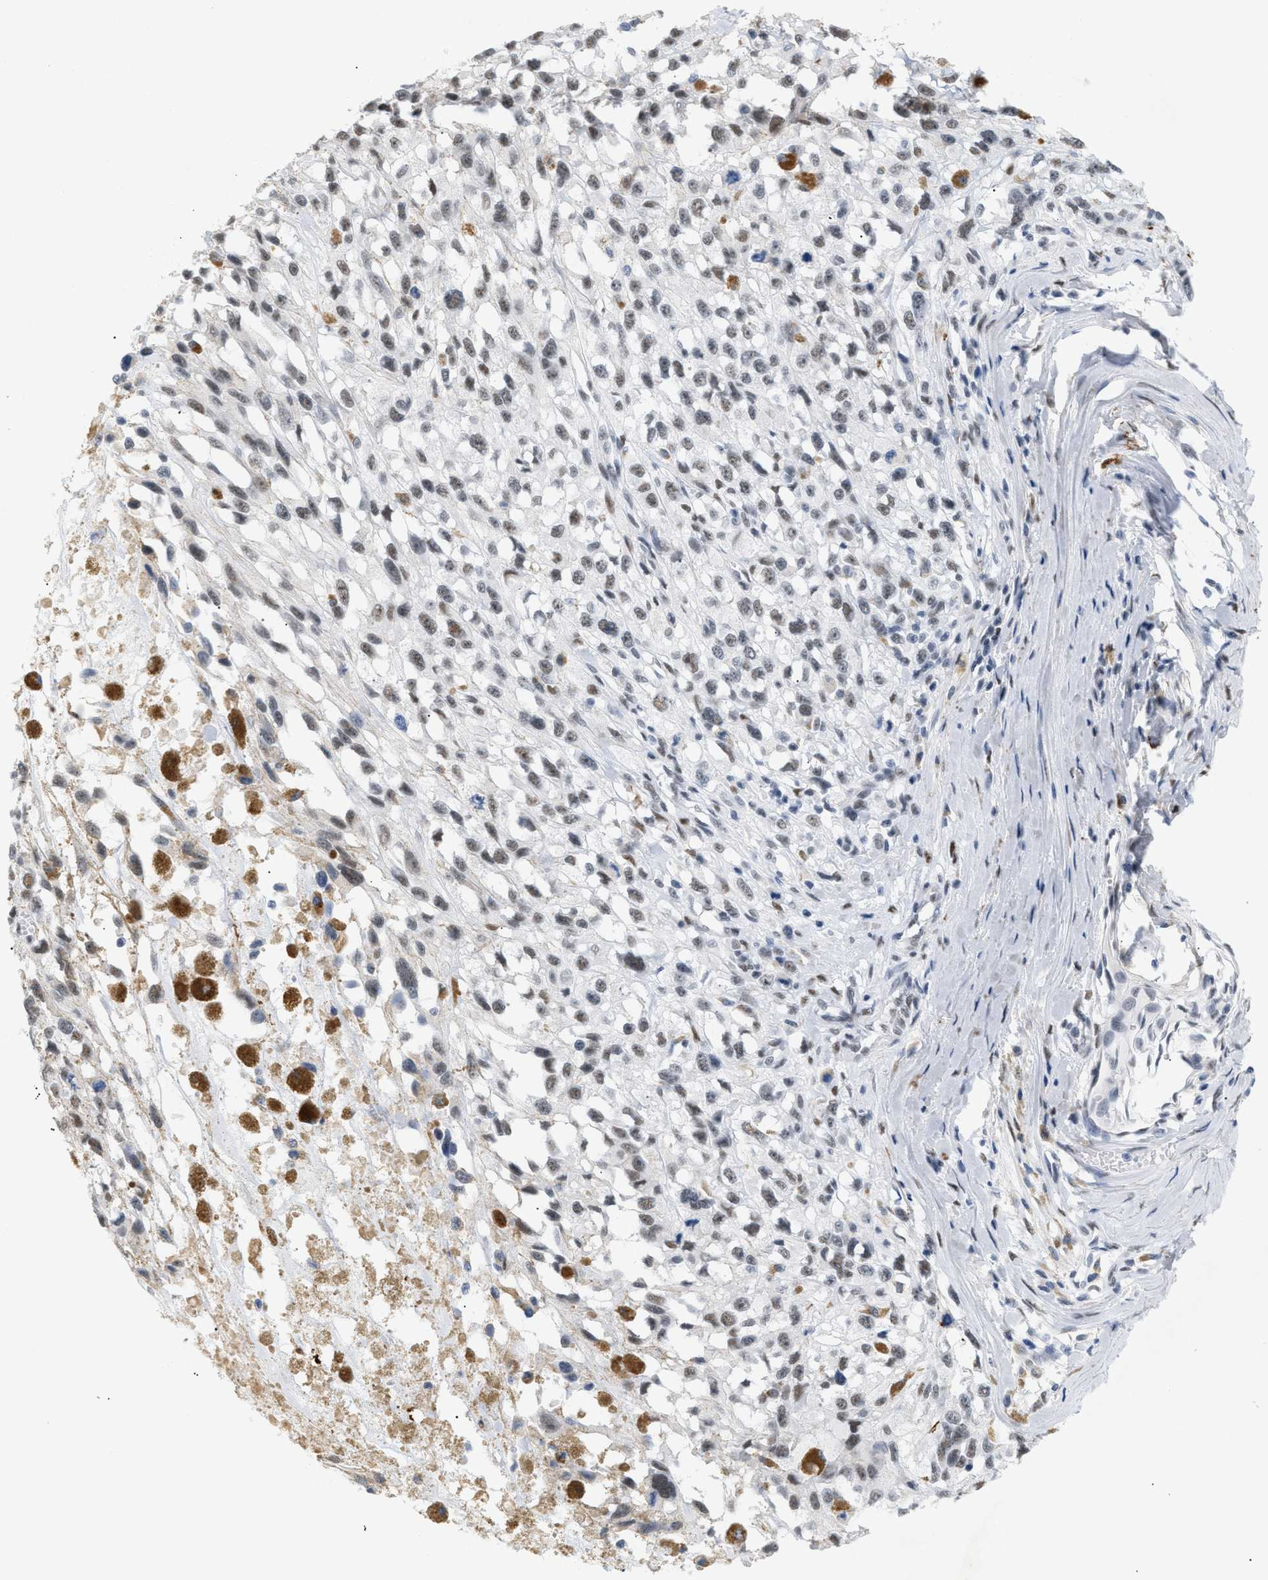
{"staining": {"intensity": "weak", "quantity": "25%-75%", "location": "nuclear"}, "tissue": "melanoma", "cell_type": "Tumor cells", "image_type": "cancer", "snomed": [{"axis": "morphology", "description": "Malignant melanoma, Metastatic site"}, {"axis": "topography", "description": "Lymph node"}], "caption": "Weak nuclear positivity for a protein is identified in approximately 25%-75% of tumor cells of malignant melanoma (metastatic site) using immunohistochemistry.", "gene": "ELN", "patient": {"sex": "male", "age": 59}}